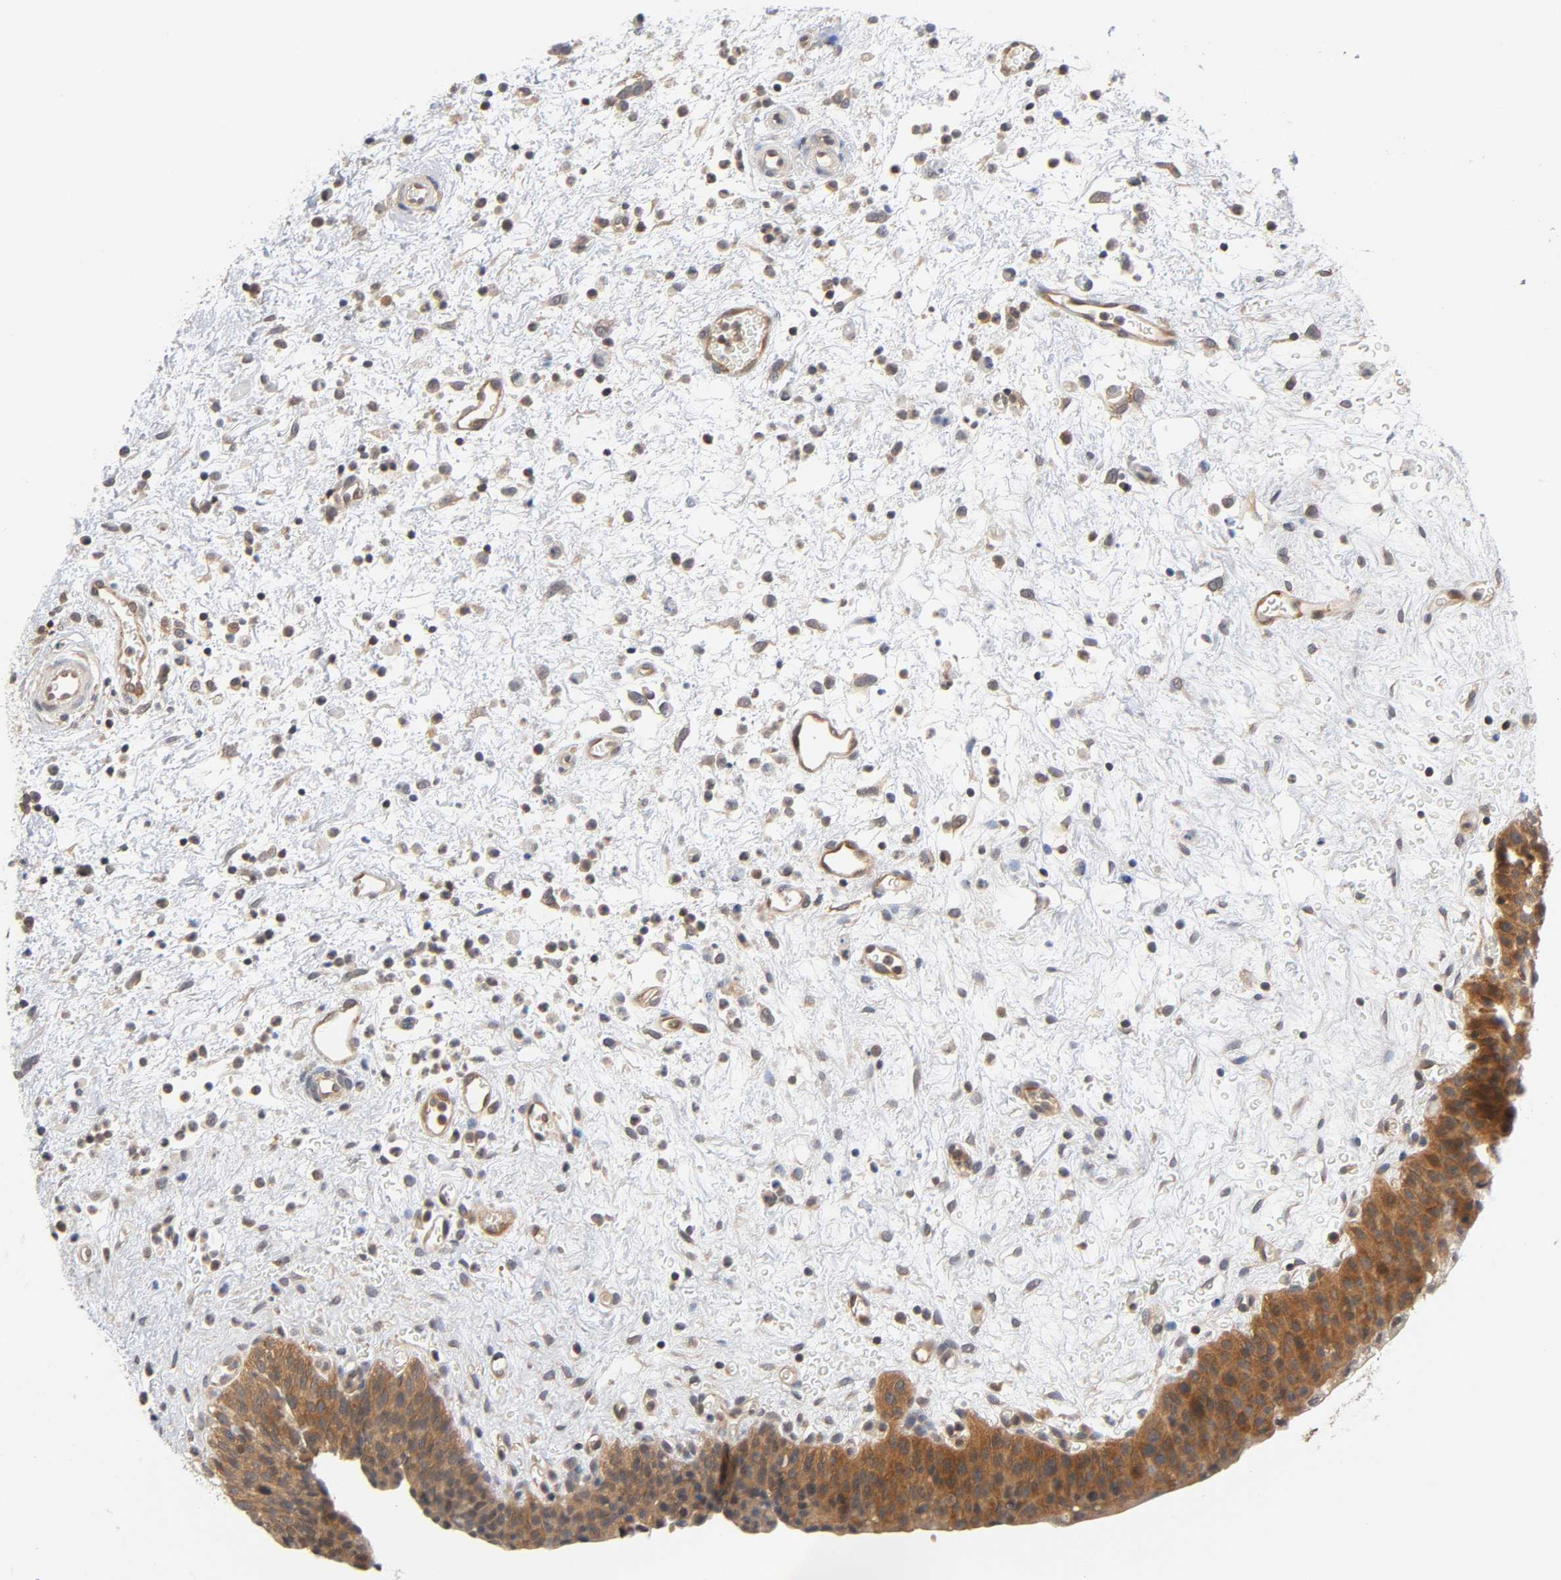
{"staining": {"intensity": "moderate", "quantity": ">75%", "location": "cytoplasmic/membranous"}, "tissue": "urinary bladder", "cell_type": "Urothelial cells", "image_type": "normal", "snomed": [{"axis": "morphology", "description": "Normal tissue, NOS"}, {"axis": "morphology", "description": "Dysplasia, NOS"}, {"axis": "topography", "description": "Urinary bladder"}], "caption": "Protein staining of unremarkable urinary bladder reveals moderate cytoplasmic/membranous expression in approximately >75% of urothelial cells.", "gene": "PRKAB1", "patient": {"sex": "male", "age": 35}}